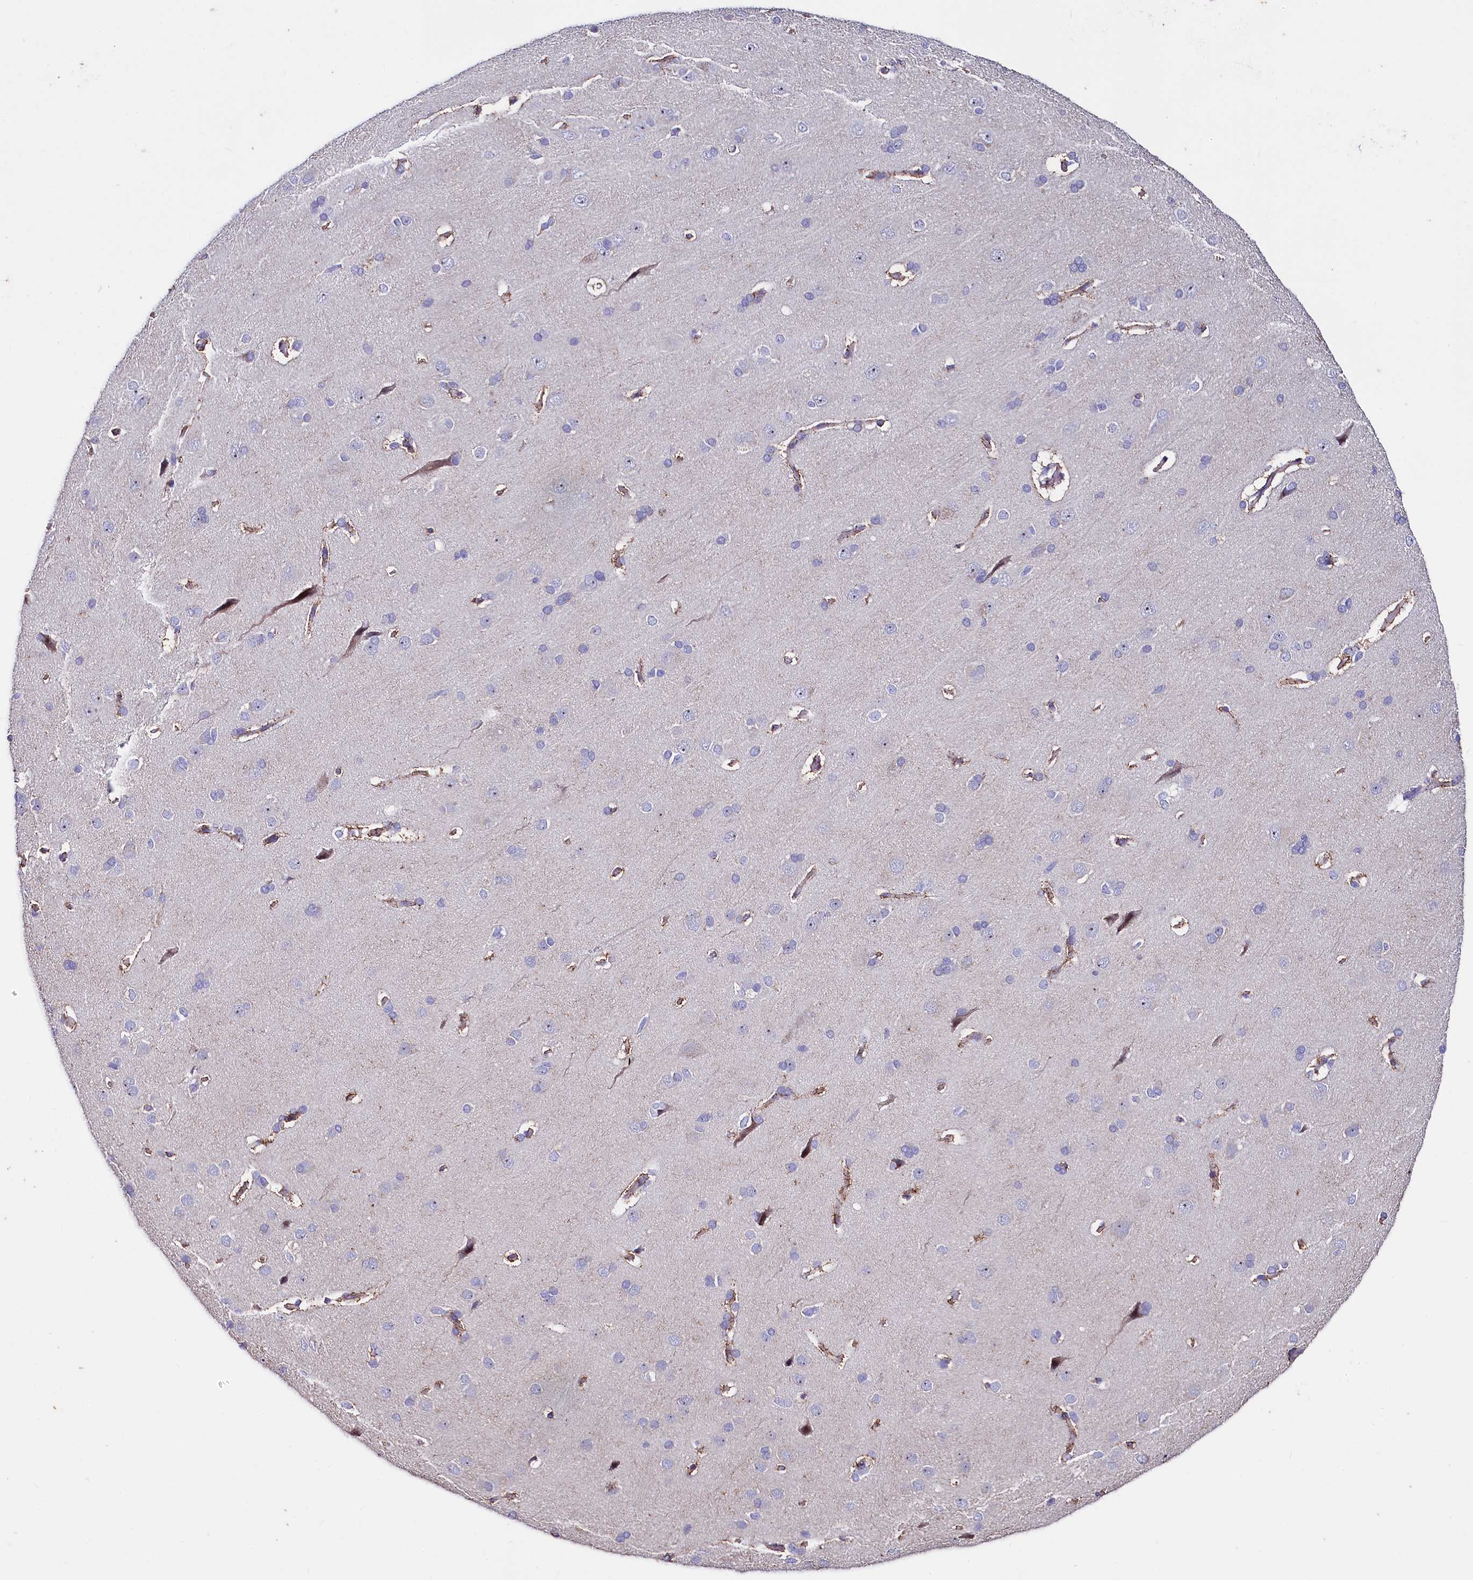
{"staining": {"intensity": "moderate", "quantity": "<25%", "location": "cytoplasmic/membranous"}, "tissue": "cerebral cortex", "cell_type": "Endothelial cells", "image_type": "normal", "snomed": [{"axis": "morphology", "description": "Normal tissue, NOS"}, {"axis": "topography", "description": "Cerebral cortex"}], "caption": "Protein expression analysis of normal cerebral cortex shows moderate cytoplasmic/membranous expression in about <25% of endothelial cells.", "gene": "RPUSD3", "patient": {"sex": "male", "age": 62}}